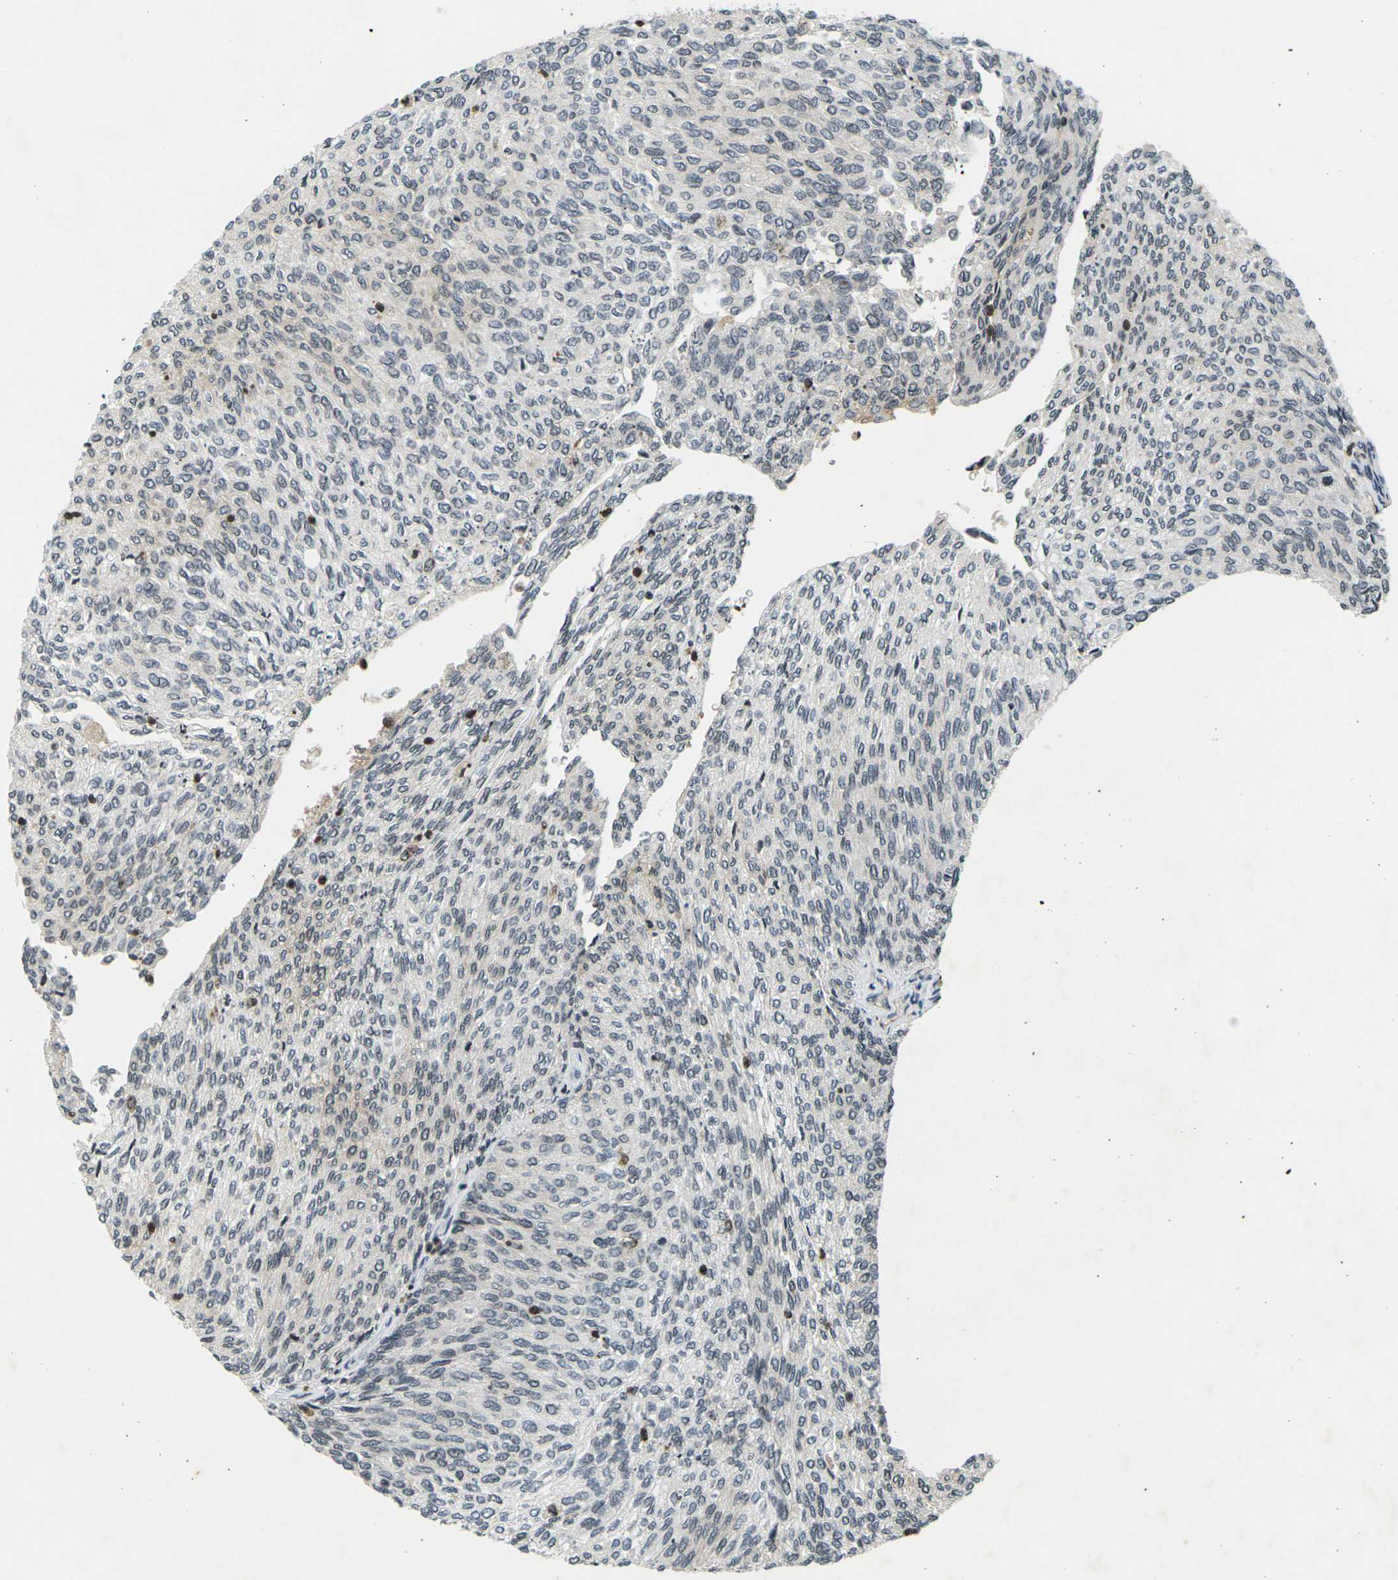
{"staining": {"intensity": "moderate", "quantity": "<25%", "location": "cytoplasmic/membranous"}, "tissue": "urothelial cancer", "cell_type": "Tumor cells", "image_type": "cancer", "snomed": [{"axis": "morphology", "description": "Urothelial carcinoma, Low grade"}, {"axis": "topography", "description": "Urinary bladder"}], "caption": "The photomicrograph exhibits a brown stain indicating the presence of a protein in the cytoplasmic/membranous of tumor cells in urothelial carcinoma (low-grade).", "gene": "C1QC", "patient": {"sex": "female", "age": 79}}